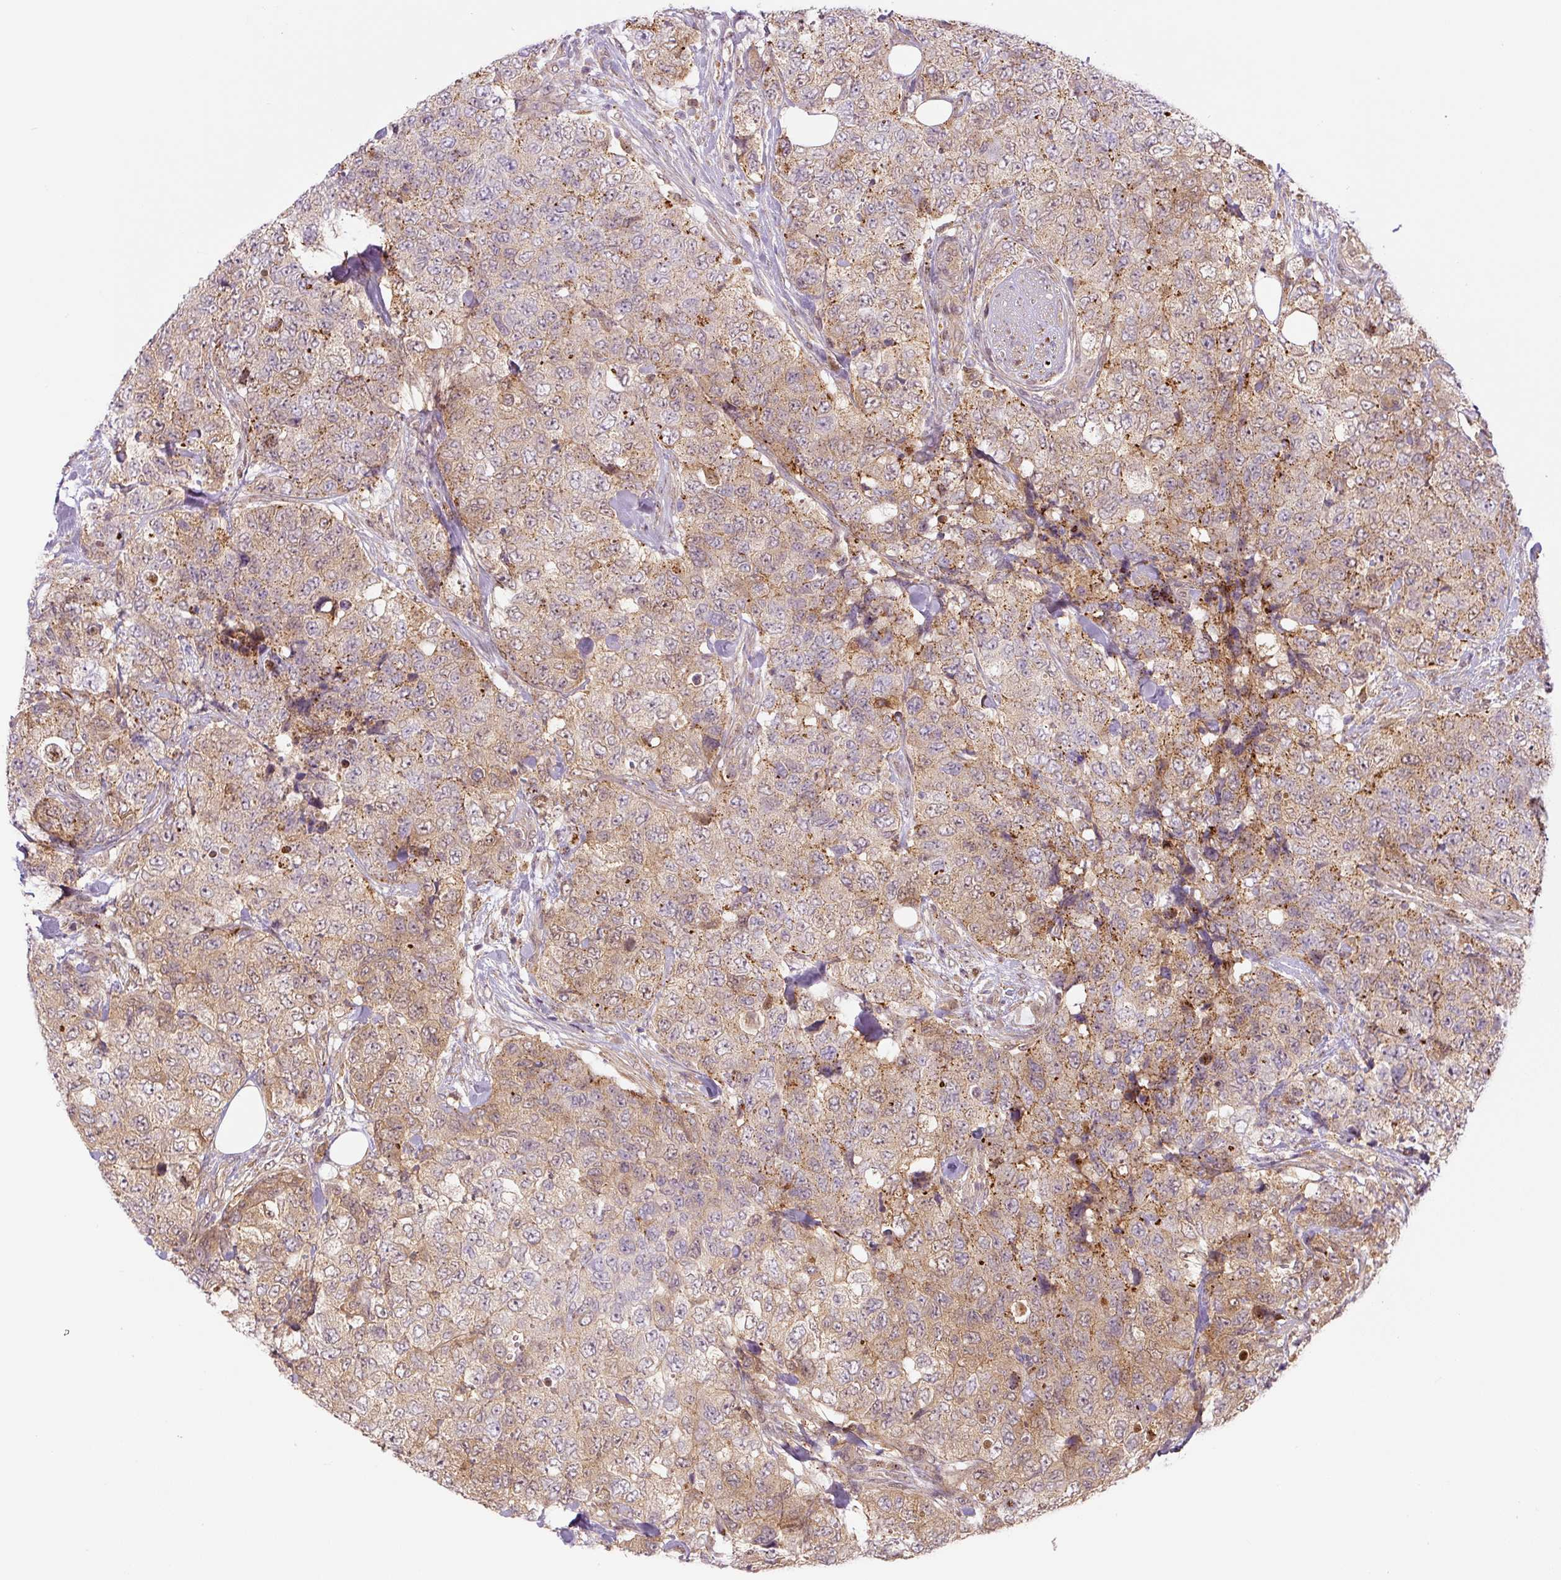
{"staining": {"intensity": "moderate", "quantity": "25%-75%", "location": "cytoplasmic/membranous"}, "tissue": "urothelial cancer", "cell_type": "Tumor cells", "image_type": "cancer", "snomed": [{"axis": "morphology", "description": "Urothelial carcinoma, High grade"}, {"axis": "topography", "description": "Urinary bladder"}], "caption": "A medium amount of moderate cytoplasmic/membranous positivity is seen in approximately 25%-75% of tumor cells in high-grade urothelial carcinoma tissue. Immunohistochemistry (ihc) stains the protein of interest in brown and the nuclei are stained blue.", "gene": "ZSWIM7", "patient": {"sex": "female", "age": 78}}